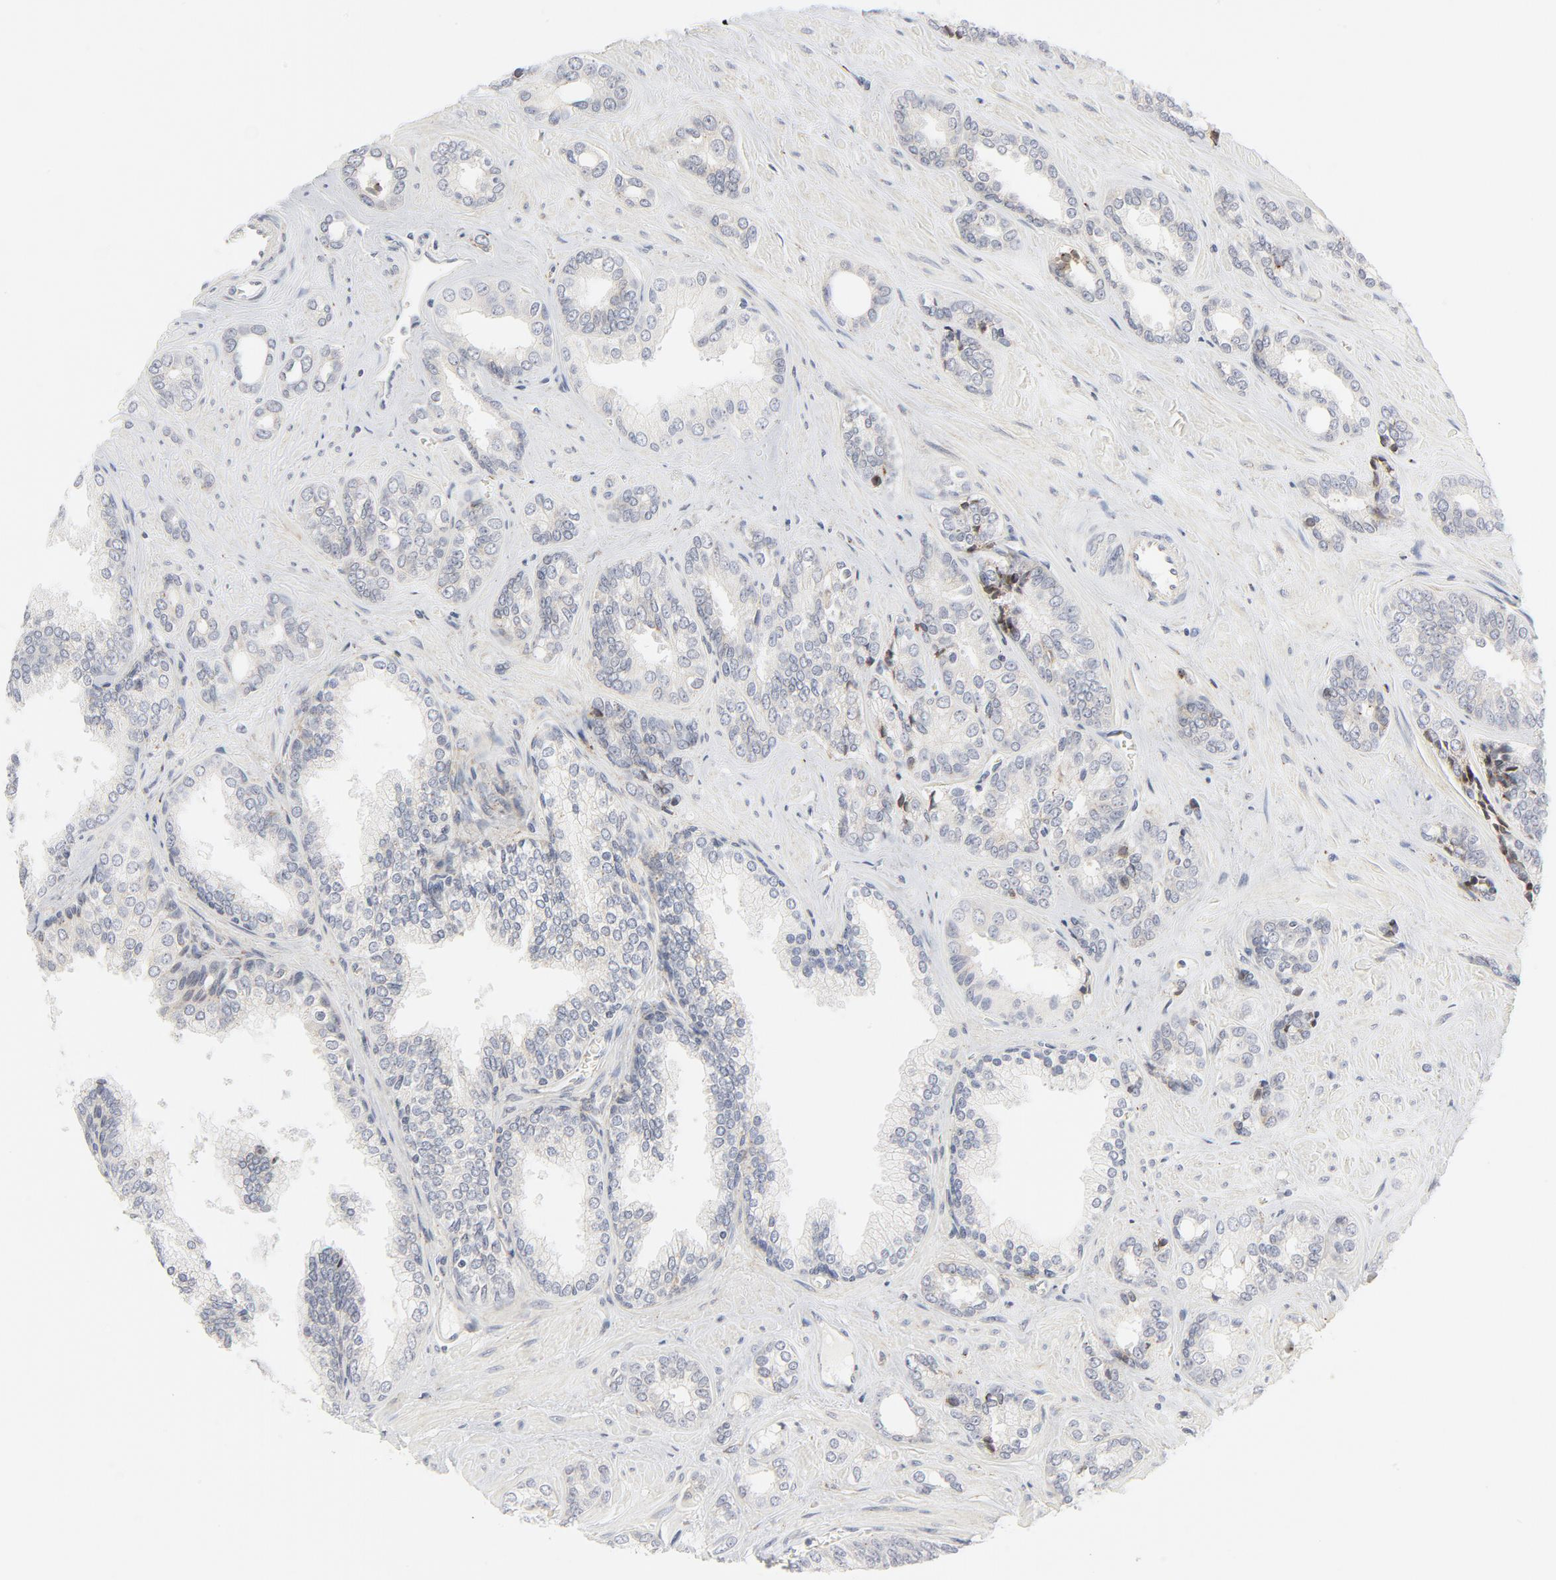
{"staining": {"intensity": "negative", "quantity": "none", "location": "none"}, "tissue": "prostate cancer", "cell_type": "Tumor cells", "image_type": "cancer", "snomed": [{"axis": "morphology", "description": "Adenocarcinoma, High grade"}, {"axis": "topography", "description": "Prostate"}], "caption": "Prostate cancer was stained to show a protein in brown. There is no significant staining in tumor cells. Brightfield microscopy of immunohistochemistry stained with DAB (brown) and hematoxylin (blue), captured at high magnification.", "gene": "LRP6", "patient": {"sex": "male", "age": 67}}